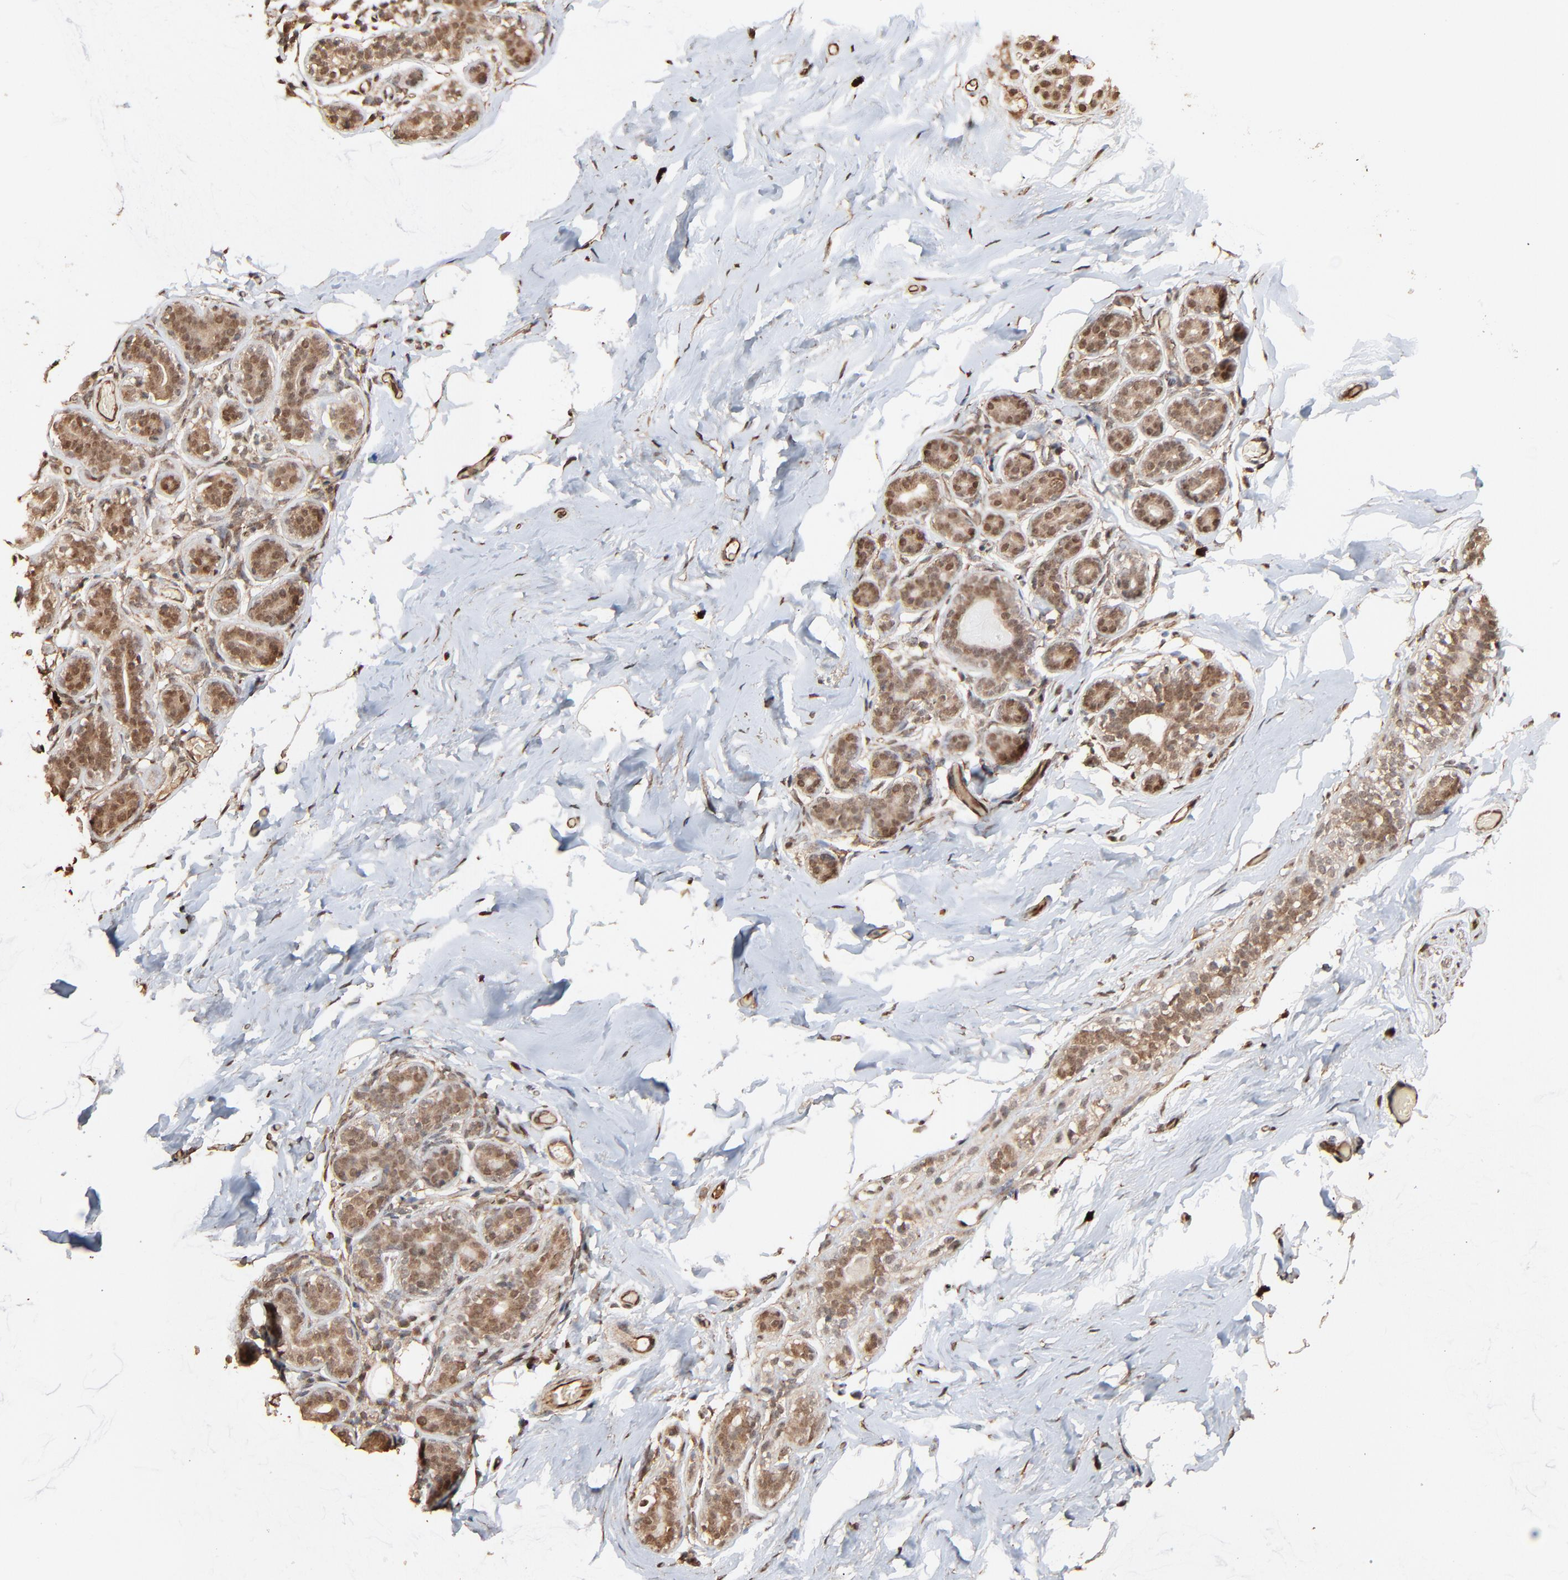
{"staining": {"intensity": "weak", "quantity": "25%-75%", "location": "cytoplasmic/membranous"}, "tissue": "breast", "cell_type": "Adipocytes", "image_type": "normal", "snomed": [{"axis": "morphology", "description": "Normal tissue, NOS"}, {"axis": "topography", "description": "Breast"}, {"axis": "topography", "description": "Soft tissue"}], "caption": "A low amount of weak cytoplasmic/membranous positivity is seen in approximately 25%-75% of adipocytes in benign breast. The staining was performed using DAB (3,3'-diaminobenzidine), with brown indicating positive protein expression. Nuclei are stained blue with hematoxylin.", "gene": "FAM227A", "patient": {"sex": "female", "age": 75}}